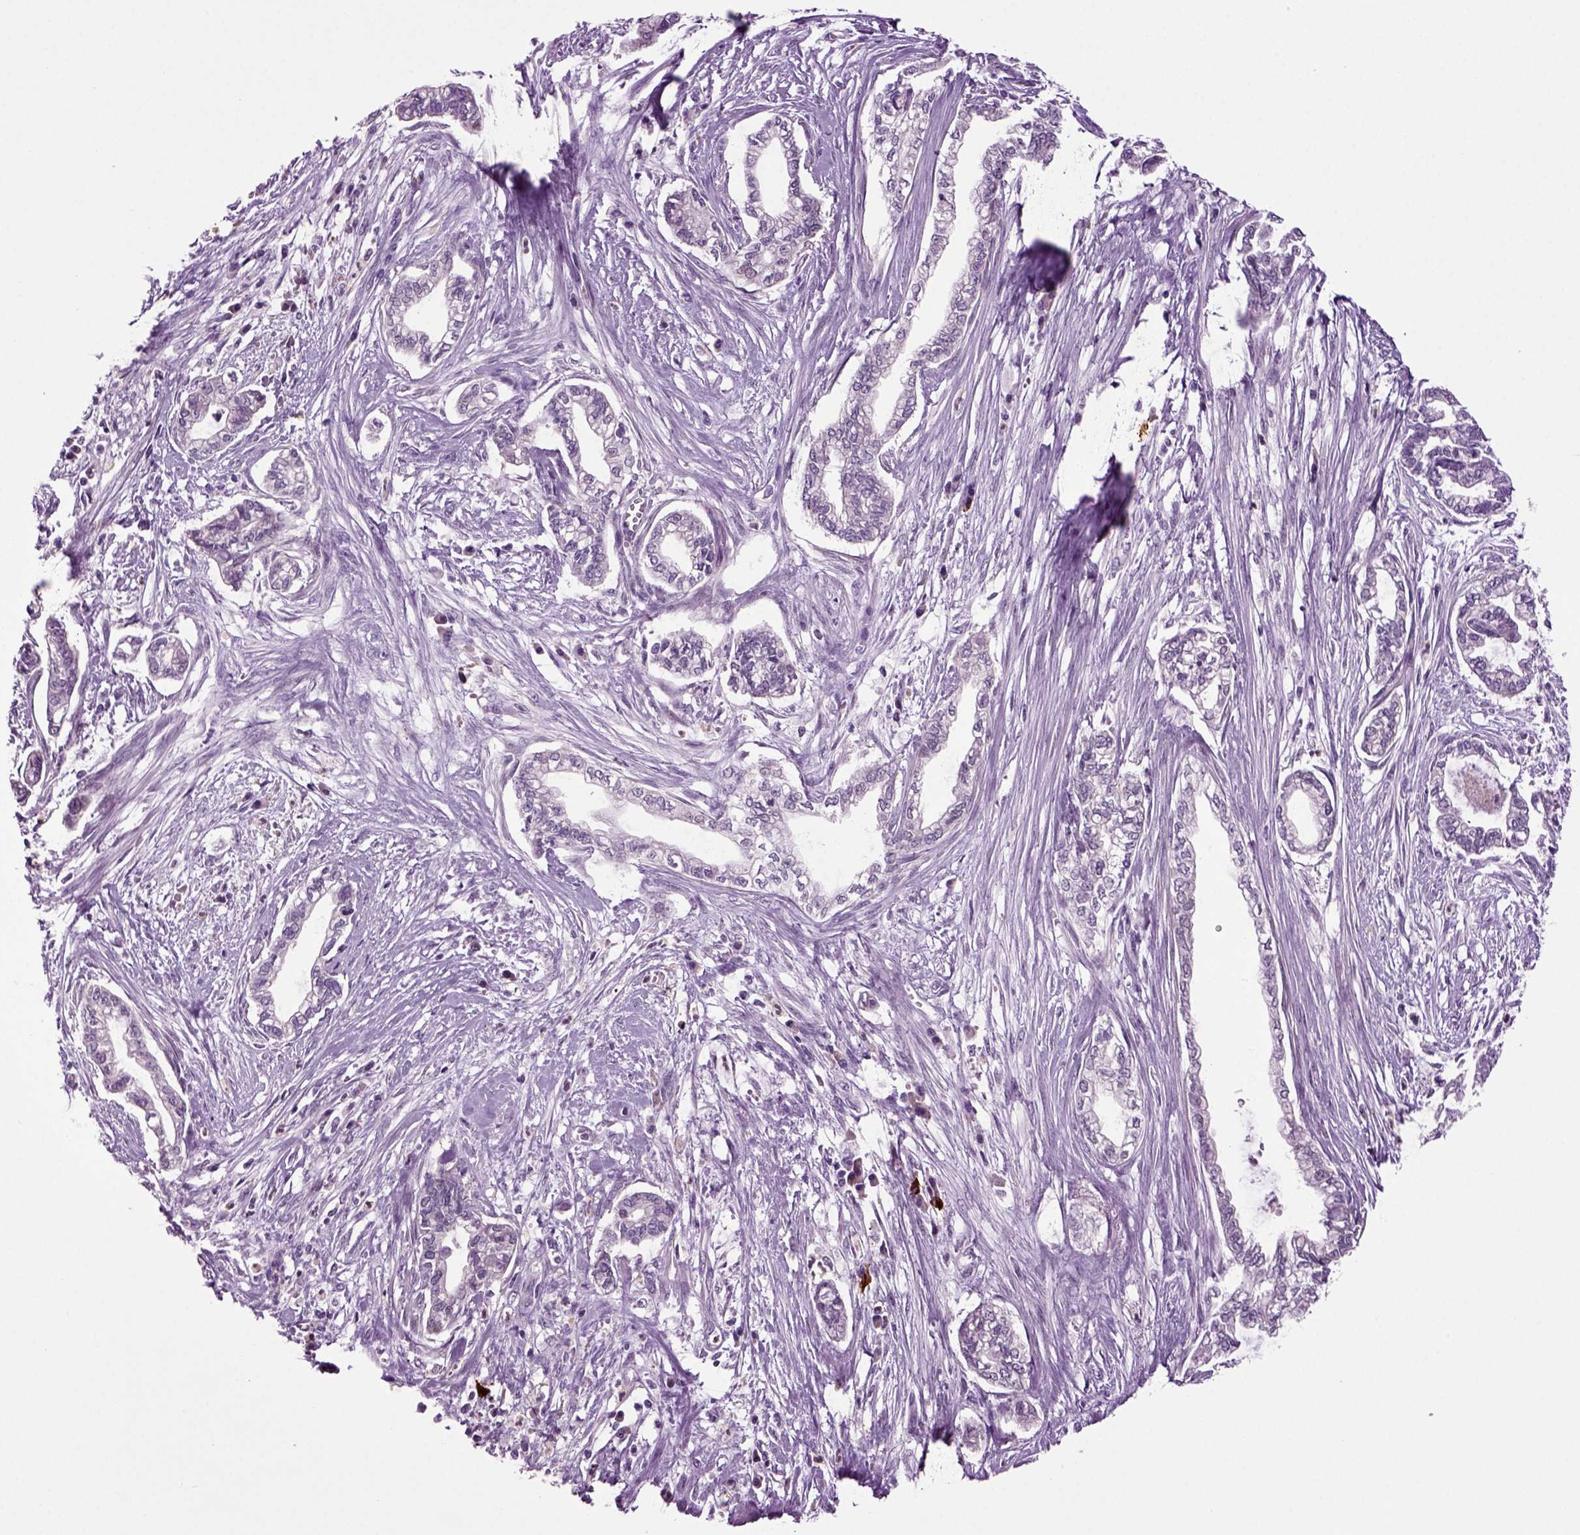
{"staining": {"intensity": "negative", "quantity": "none", "location": "none"}, "tissue": "cervical cancer", "cell_type": "Tumor cells", "image_type": "cancer", "snomed": [{"axis": "morphology", "description": "Adenocarcinoma, NOS"}, {"axis": "topography", "description": "Cervix"}], "caption": "This is an immunohistochemistry (IHC) micrograph of human cervical cancer (adenocarcinoma). There is no positivity in tumor cells.", "gene": "FGF11", "patient": {"sex": "female", "age": 62}}